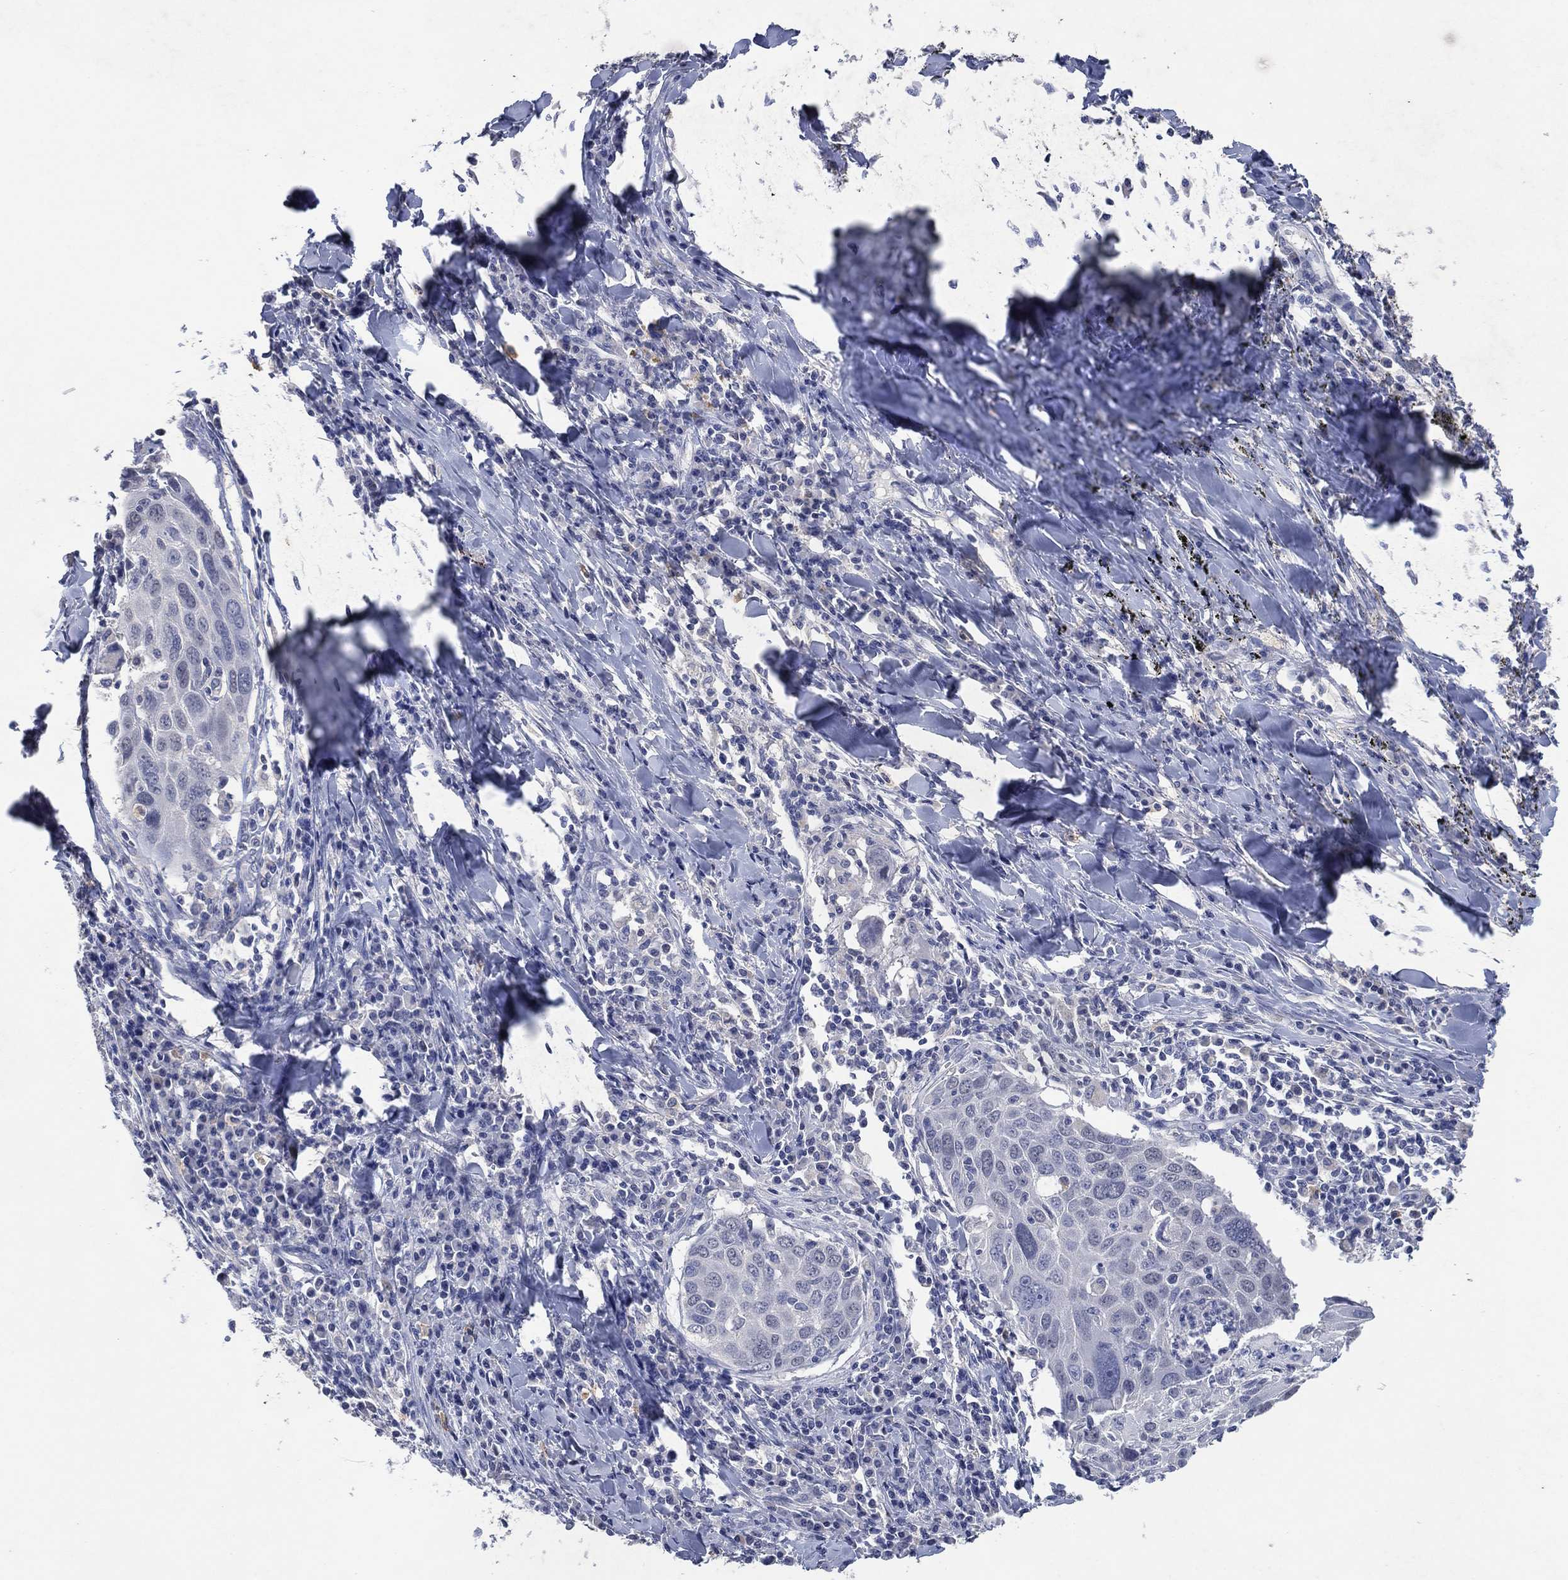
{"staining": {"intensity": "negative", "quantity": "none", "location": "none"}, "tissue": "lung cancer", "cell_type": "Tumor cells", "image_type": "cancer", "snomed": [{"axis": "morphology", "description": "Squamous cell carcinoma, NOS"}, {"axis": "topography", "description": "Lung"}], "caption": "Tumor cells show no significant protein expression in lung cancer (squamous cell carcinoma).", "gene": "FSCN2", "patient": {"sex": "male", "age": 57}}